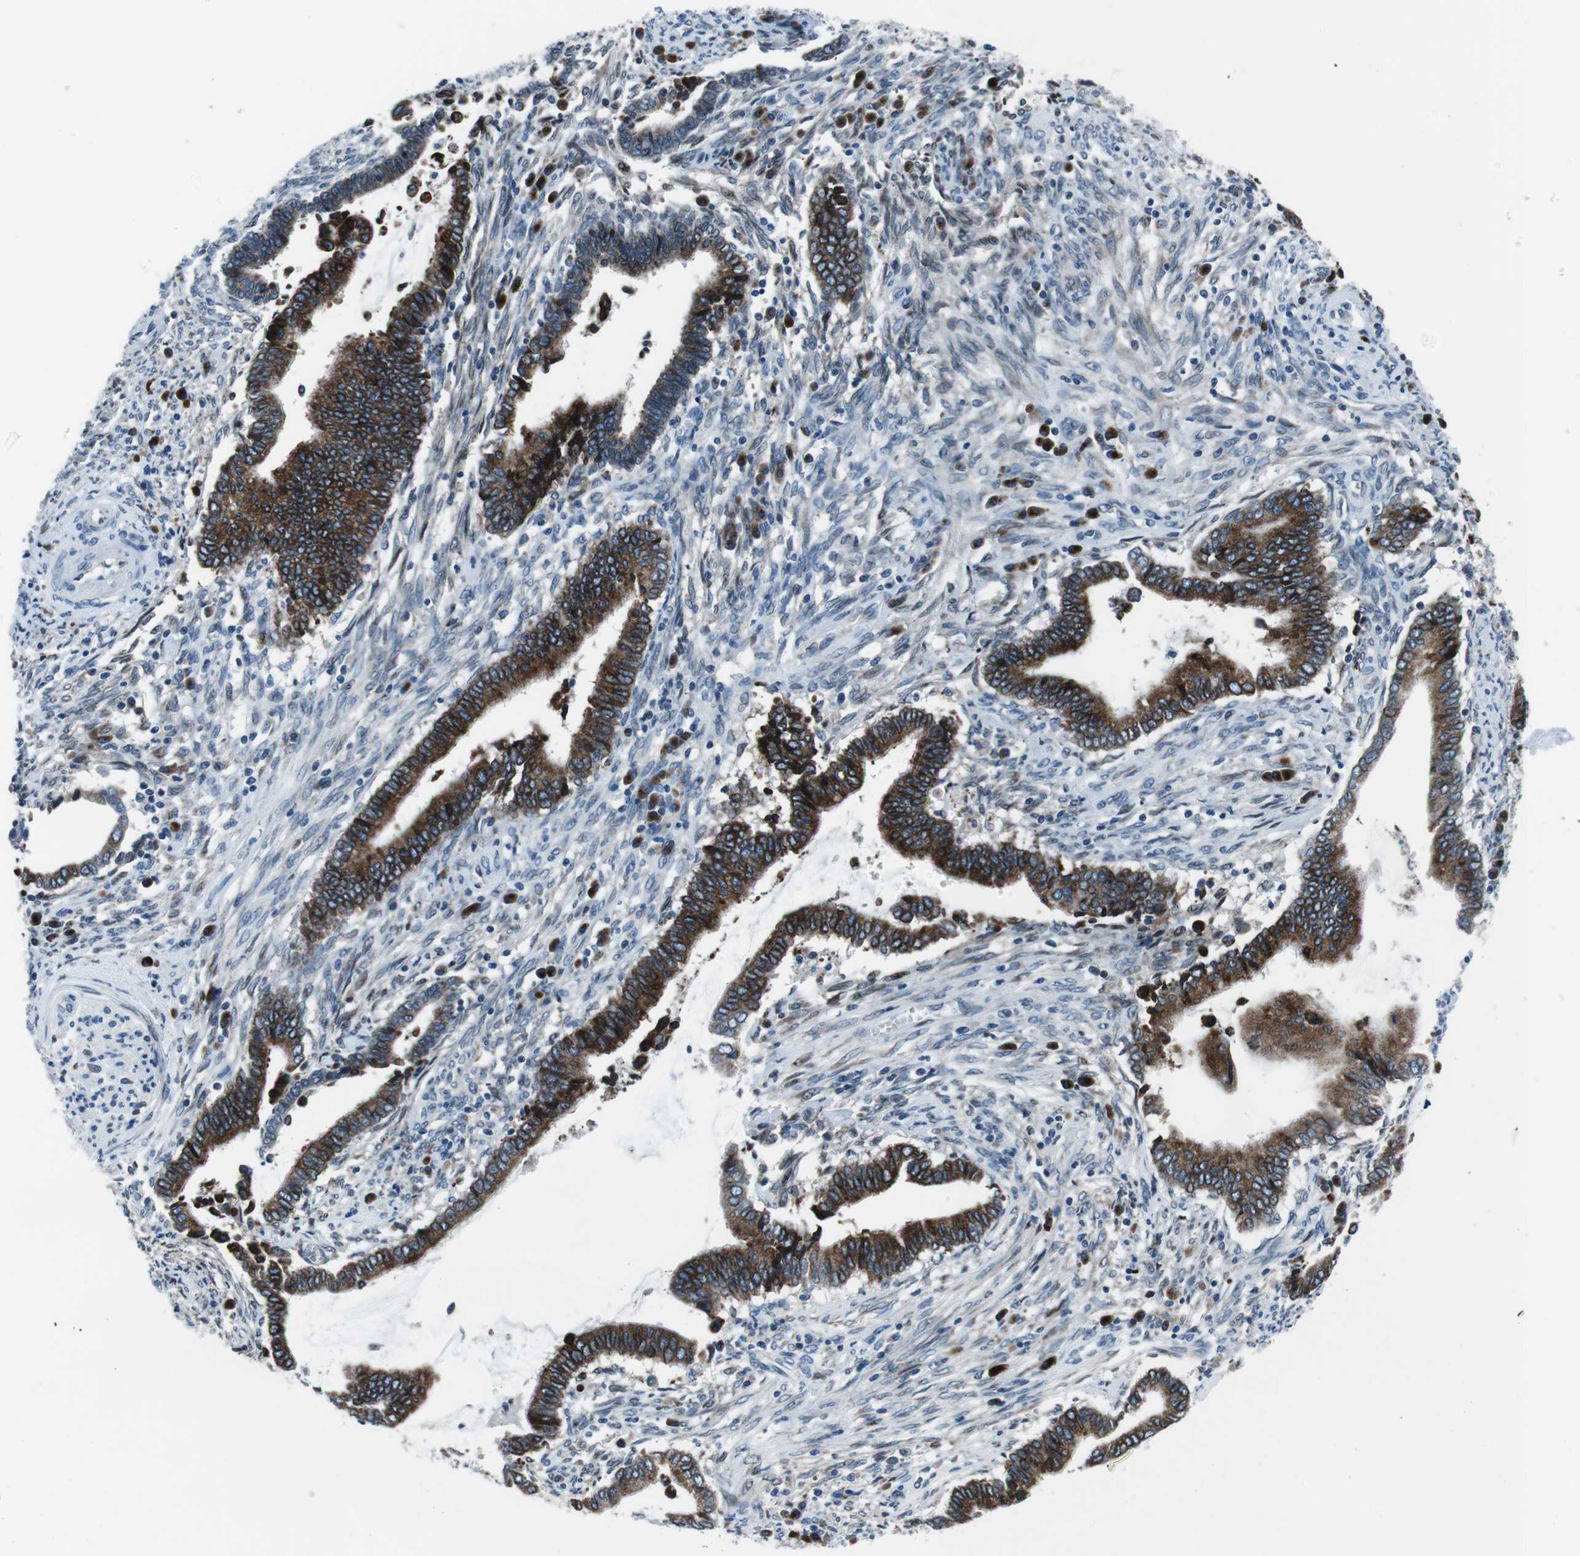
{"staining": {"intensity": "strong", "quantity": ">75%", "location": "cytoplasmic/membranous"}, "tissue": "cervical cancer", "cell_type": "Tumor cells", "image_type": "cancer", "snomed": [{"axis": "morphology", "description": "Adenocarcinoma, NOS"}, {"axis": "topography", "description": "Cervix"}], "caption": "Adenocarcinoma (cervical) tissue demonstrates strong cytoplasmic/membranous staining in approximately >75% of tumor cells The staining is performed using DAB (3,3'-diaminobenzidine) brown chromogen to label protein expression. The nuclei are counter-stained blue using hematoxylin.", "gene": "NUCB2", "patient": {"sex": "female", "age": 44}}